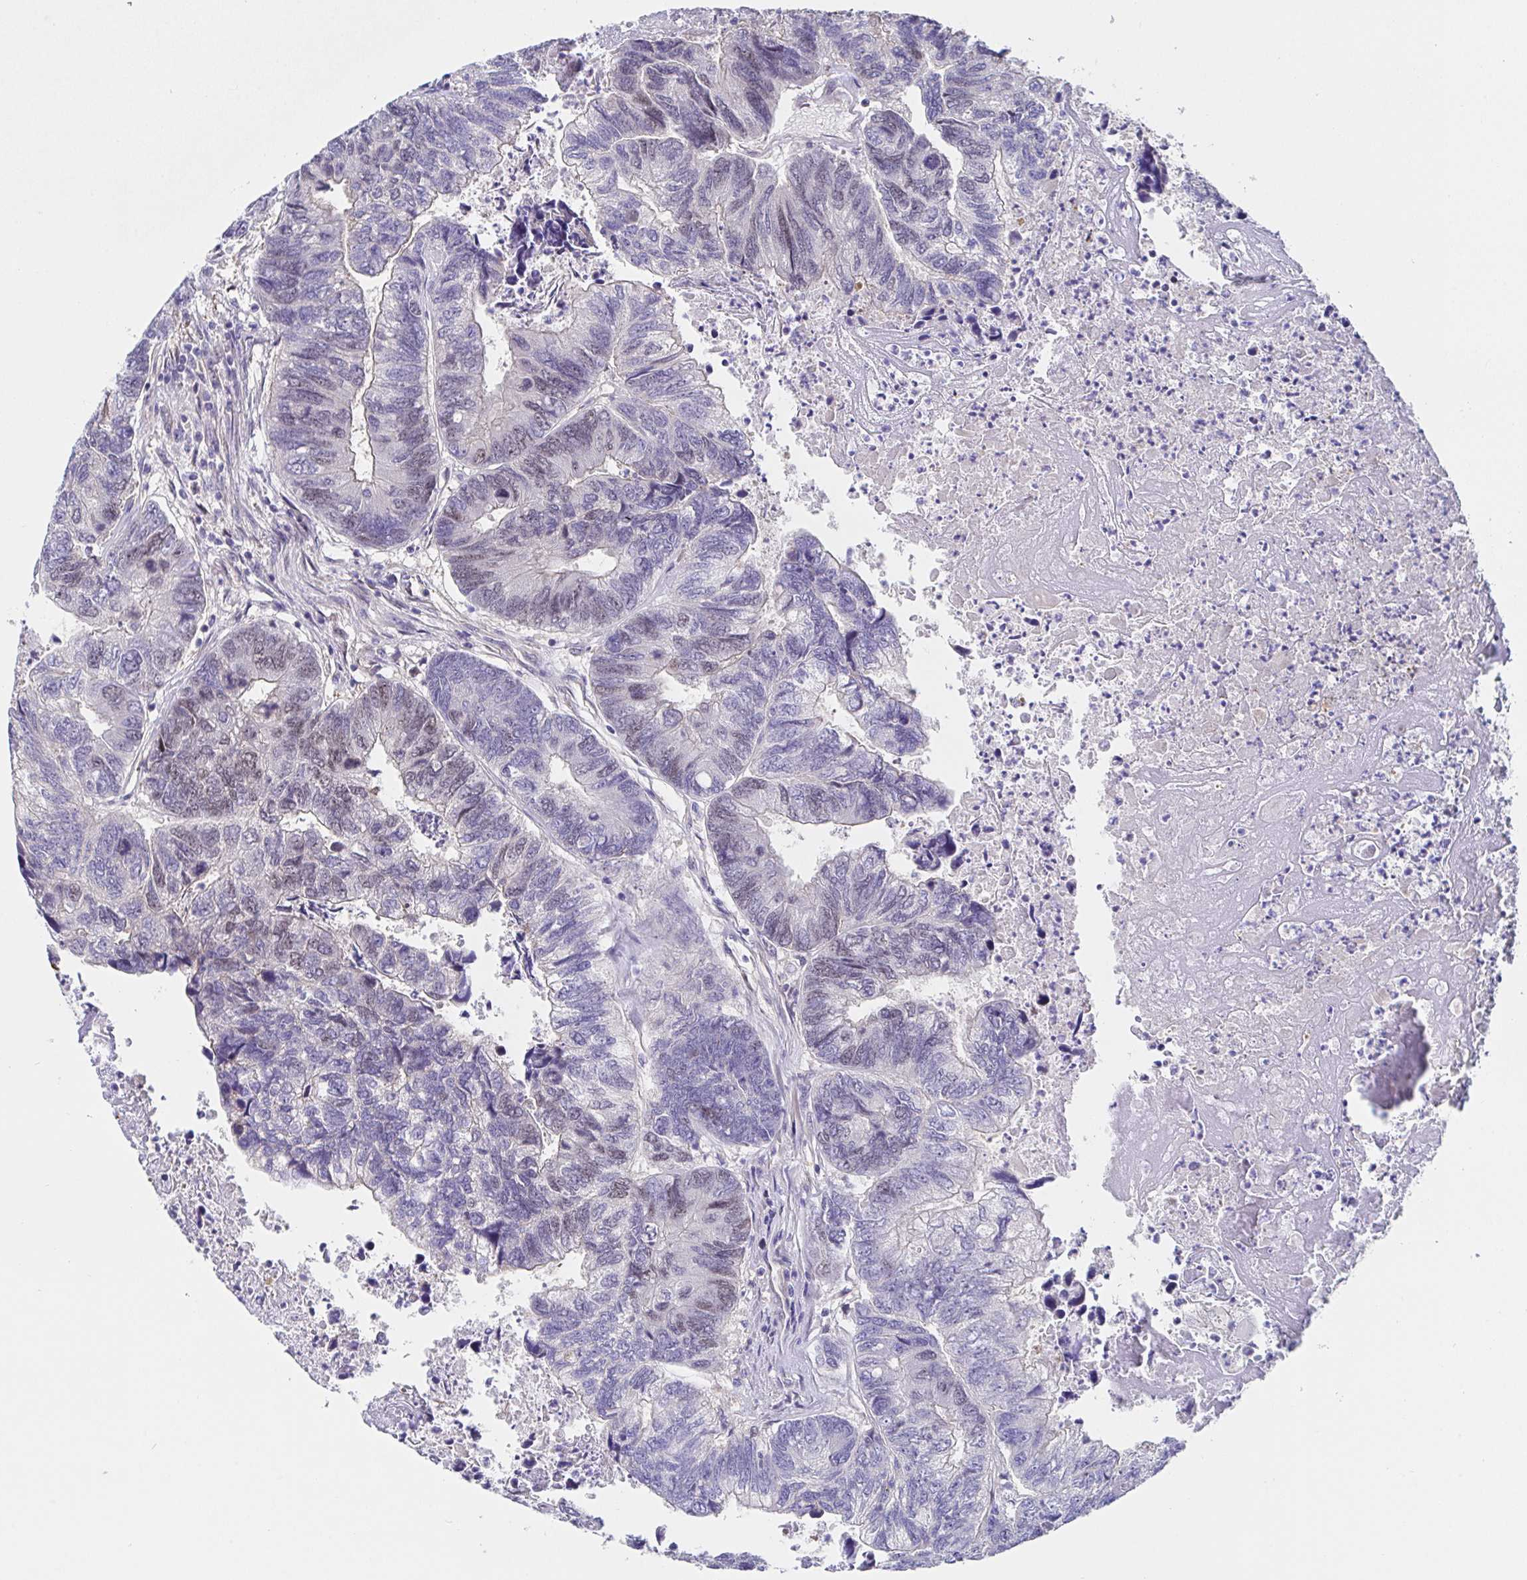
{"staining": {"intensity": "moderate", "quantity": "<25%", "location": "nuclear"}, "tissue": "colorectal cancer", "cell_type": "Tumor cells", "image_type": "cancer", "snomed": [{"axis": "morphology", "description": "Adenocarcinoma, NOS"}, {"axis": "topography", "description": "Colon"}], "caption": "Tumor cells reveal moderate nuclear expression in about <25% of cells in adenocarcinoma (colorectal). (IHC, brightfield microscopy, high magnification).", "gene": "TIMELESS", "patient": {"sex": "female", "age": 67}}